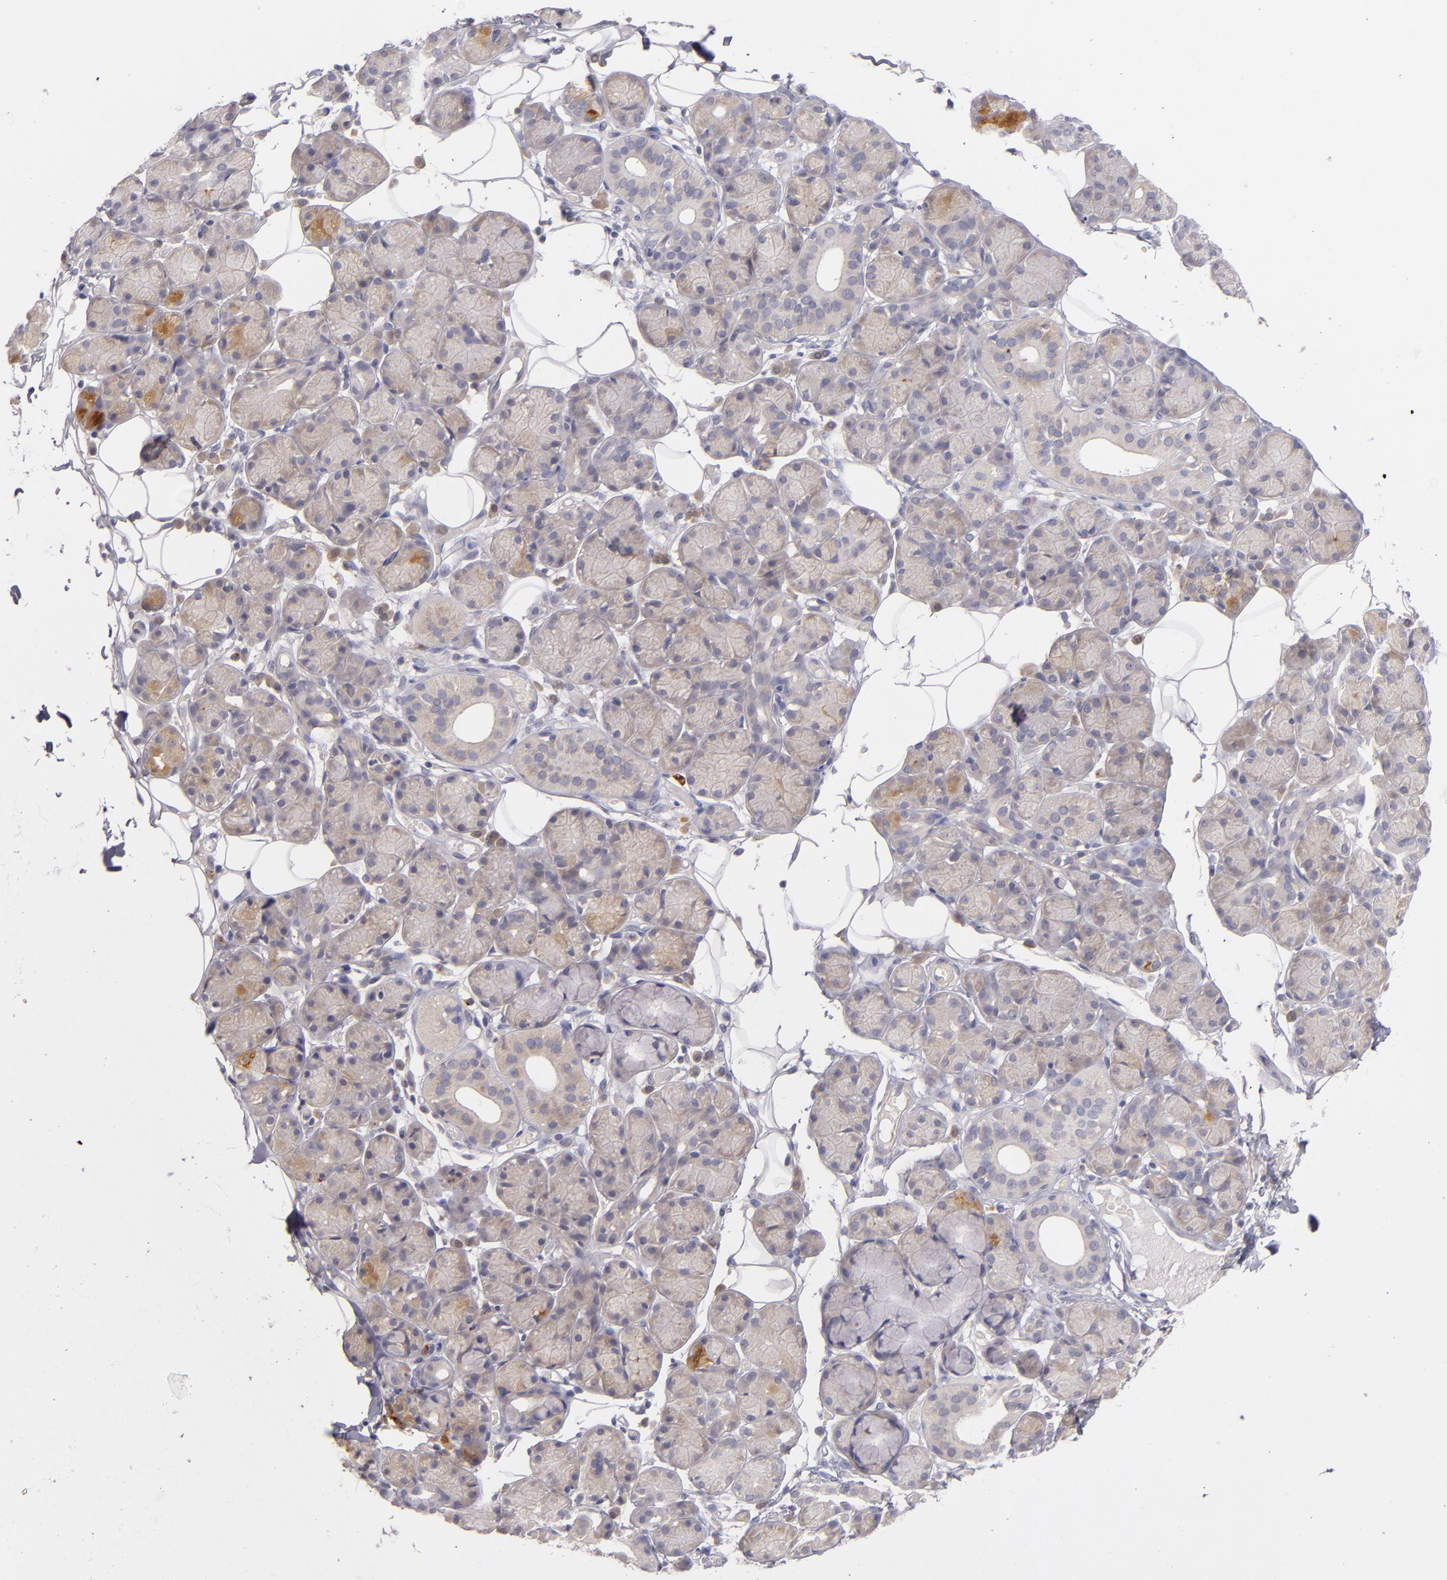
{"staining": {"intensity": "moderate", "quantity": "<25%", "location": "cytoplasmic/membranous"}, "tissue": "salivary gland", "cell_type": "Glandular cells", "image_type": "normal", "snomed": [{"axis": "morphology", "description": "Normal tissue, NOS"}, {"axis": "topography", "description": "Salivary gland"}], "caption": "Protein expression analysis of benign salivary gland displays moderate cytoplasmic/membranous staining in about <25% of glandular cells. The staining was performed using DAB, with brown indicating positive protein expression. Nuclei are stained blue with hematoxylin.", "gene": "CD83", "patient": {"sex": "male", "age": 54}}